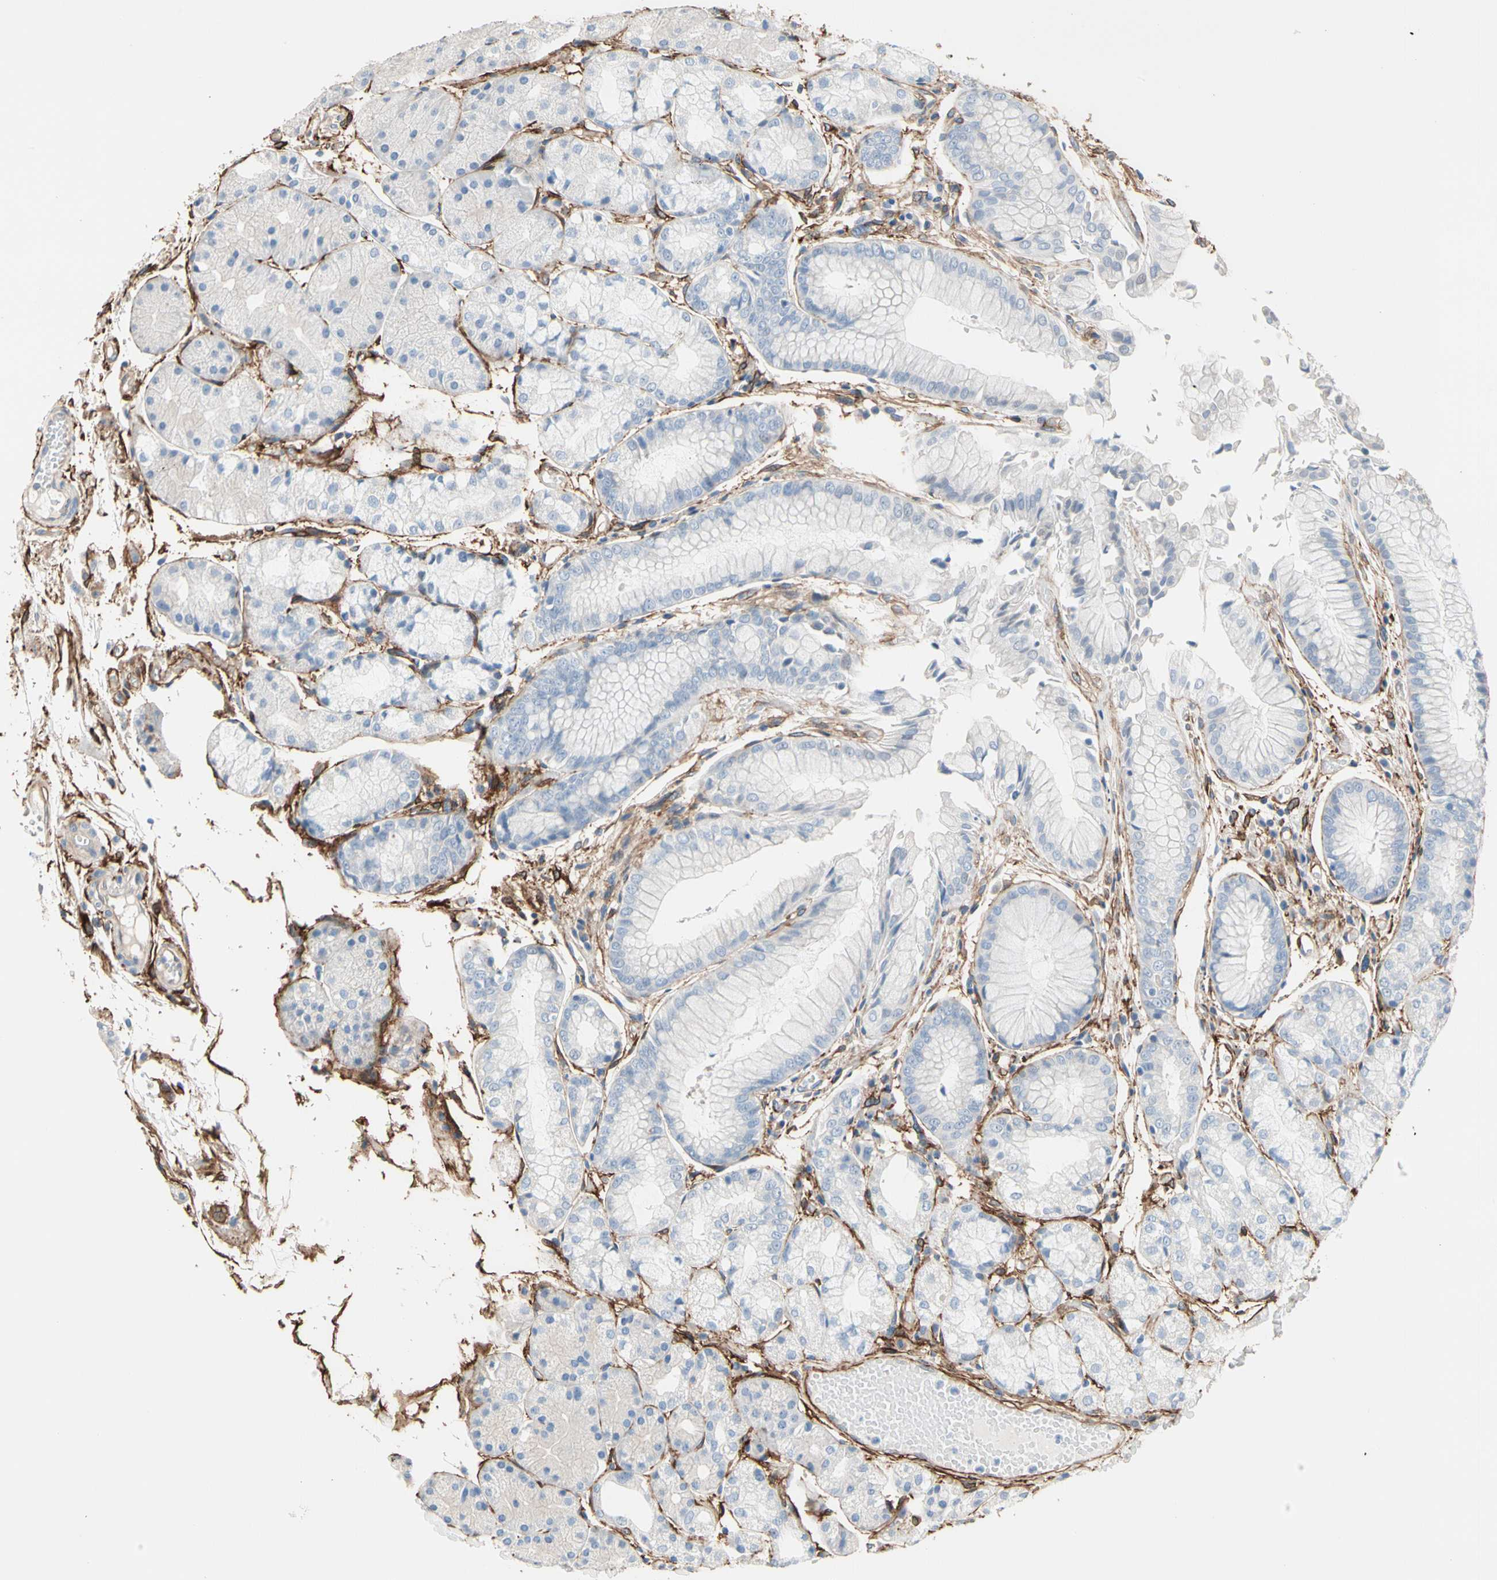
{"staining": {"intensity": "negative", "quantity": "none", "location": "none"}, "tissue": "stomach", "cell_type": "Glandular cells", "image_type": "normal", "snomed": [{"axis": "morphology", "description": "Normal tissue, NOS"}, {"axis": "topography", "description": "Stomach, upper"}], "caption": "DAB (3,3'-diaminobenzidine) immunohistochemical staining of unremarkable stomach displays no significant staining in glandular cells. (Stains: DAB (3,3'-diaminobenzidine) immunohistochemistry with hematoxylin counter stain, Microscopy: brightfield microscopy at high magnification).", "gene": "EPB41L2", "patient": {"sex": "male", "age": 72}}